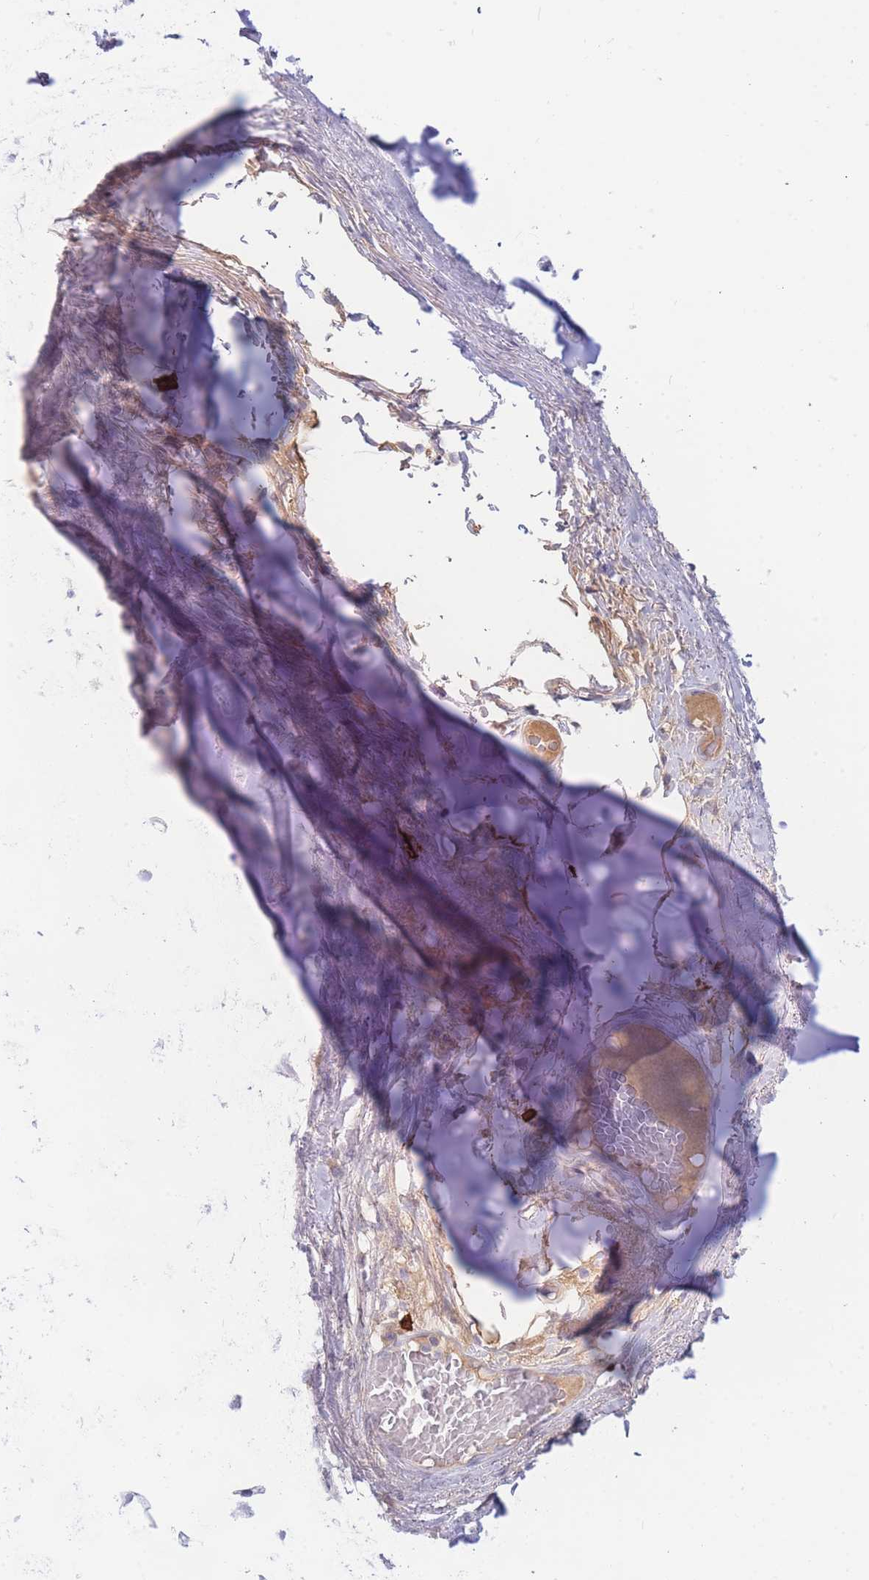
{"staining": {"intensity": "negative", "quantity": "none", "location": "none"}, "tissue": "soft tissue", "cell_type": "Chondrocytes", "image_type": "normal", "snomed": [{"axis": "morphology", "description": "Normal tissue, NOS"}, {"axis": "topography", "description": "Cartilage tissue"}, {"axis": "topography", "description": "Bronchus"}], "caption": "DAB (3,3'-diaminobenzidine) immunohistochemical staining of normal human soft tissue exhibits no significant staining in chondrocytes.", "gene": "TPSD1", "patient": {"sex": "male", "age": 56}}